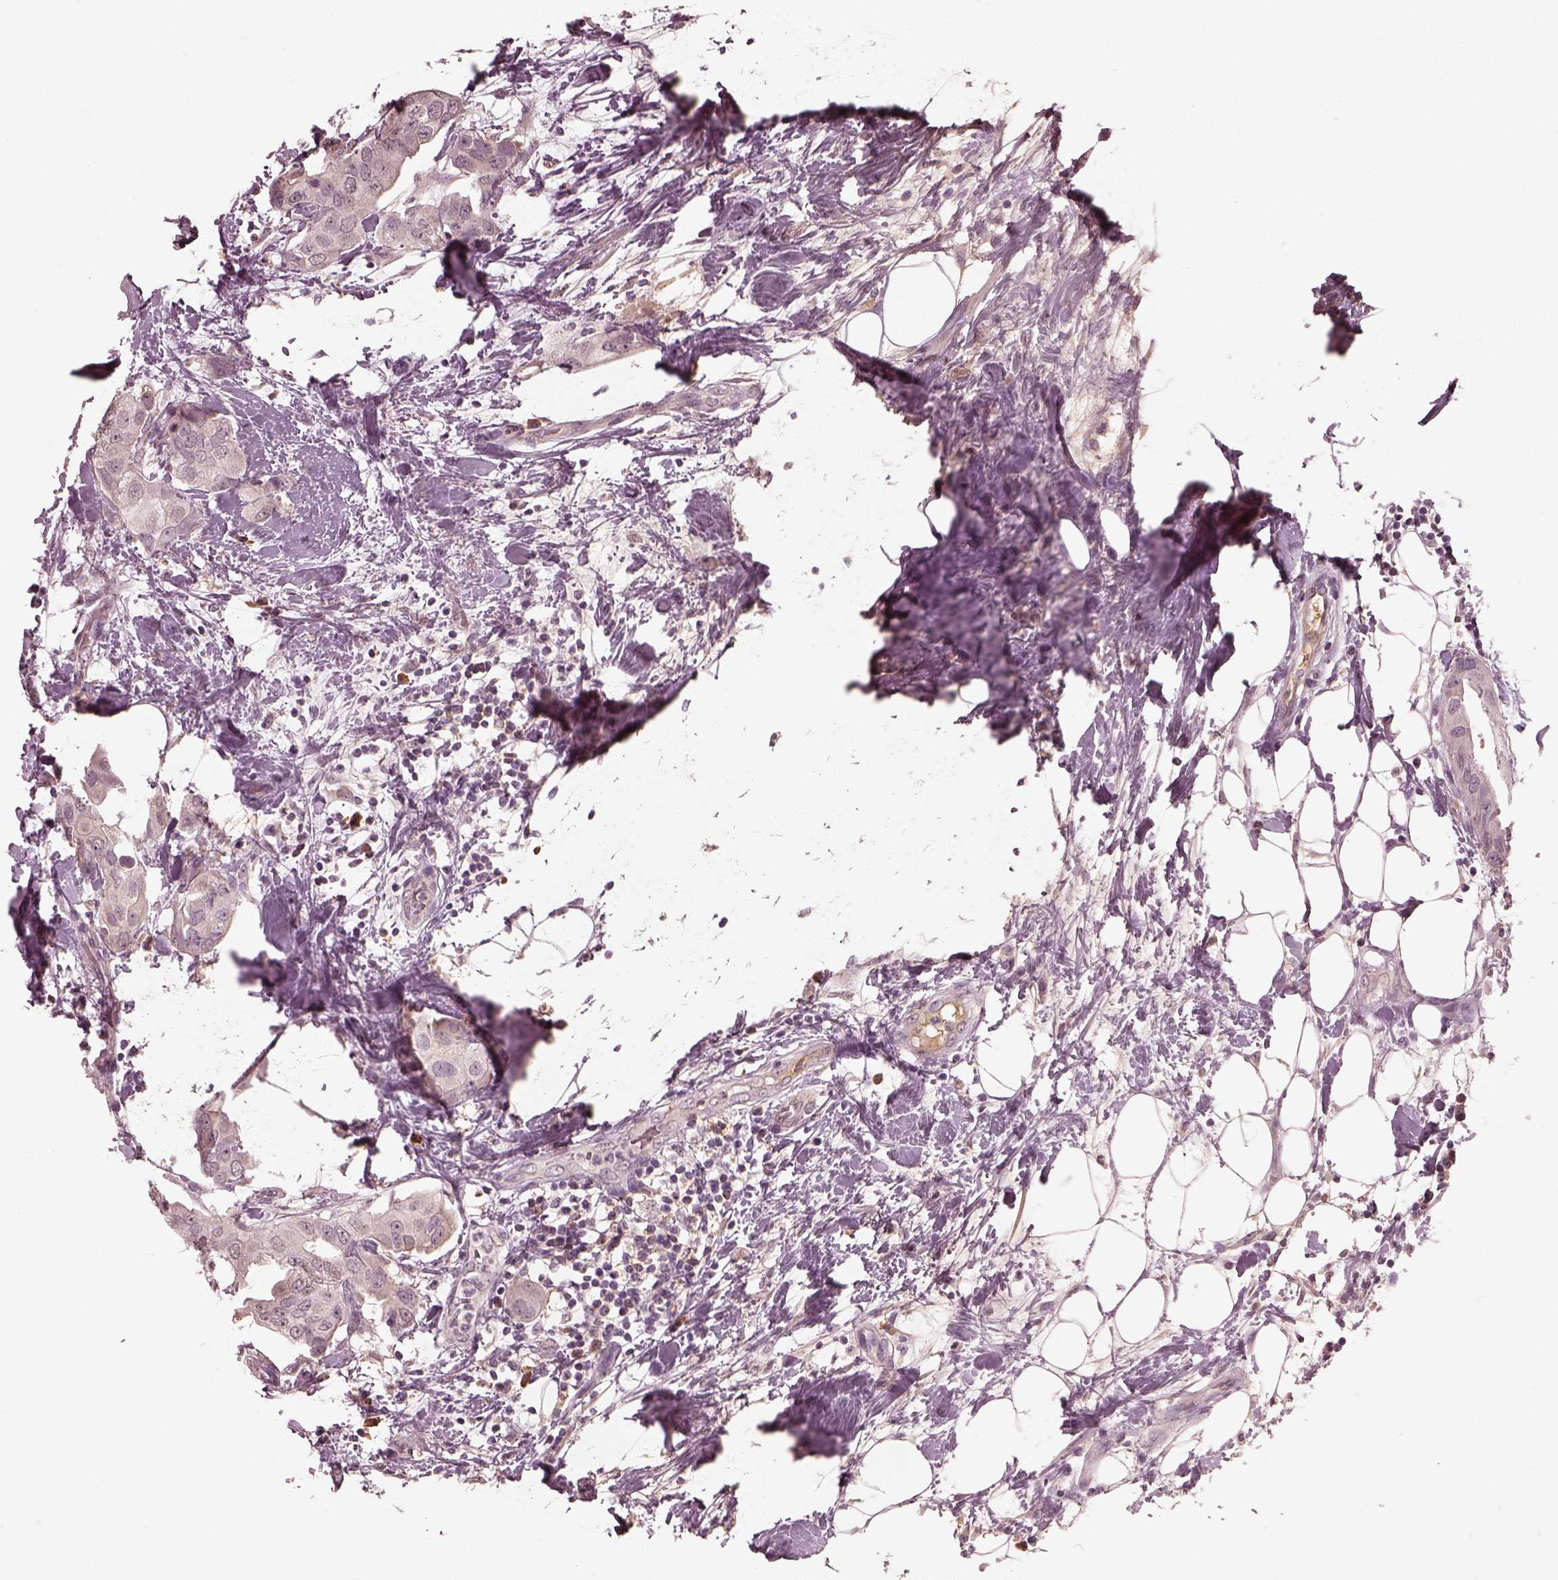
{"staining": {"intensity": "negative", "quantity": "none", "location": "none"}, "tissue": "breast cancer", "cell_type": "Tumor cells", "image_type": "cancer", "snomed": [{"axis": "morphology", "description": "Normal tissue, NOS"}, {"axis": "morphology", "description": "Duct carcinoma"}, {"axis": "topography", "description": "Breast"}], "caption": "DAB (3,3'-diaminobenzidine) immunohistochemical staining of breast cancer (invasive ductal carcinoma) demonstrates no significant expression in tumor cells.", "gene": "CALR3", "patient": {"sex": "female", "age": 40}}